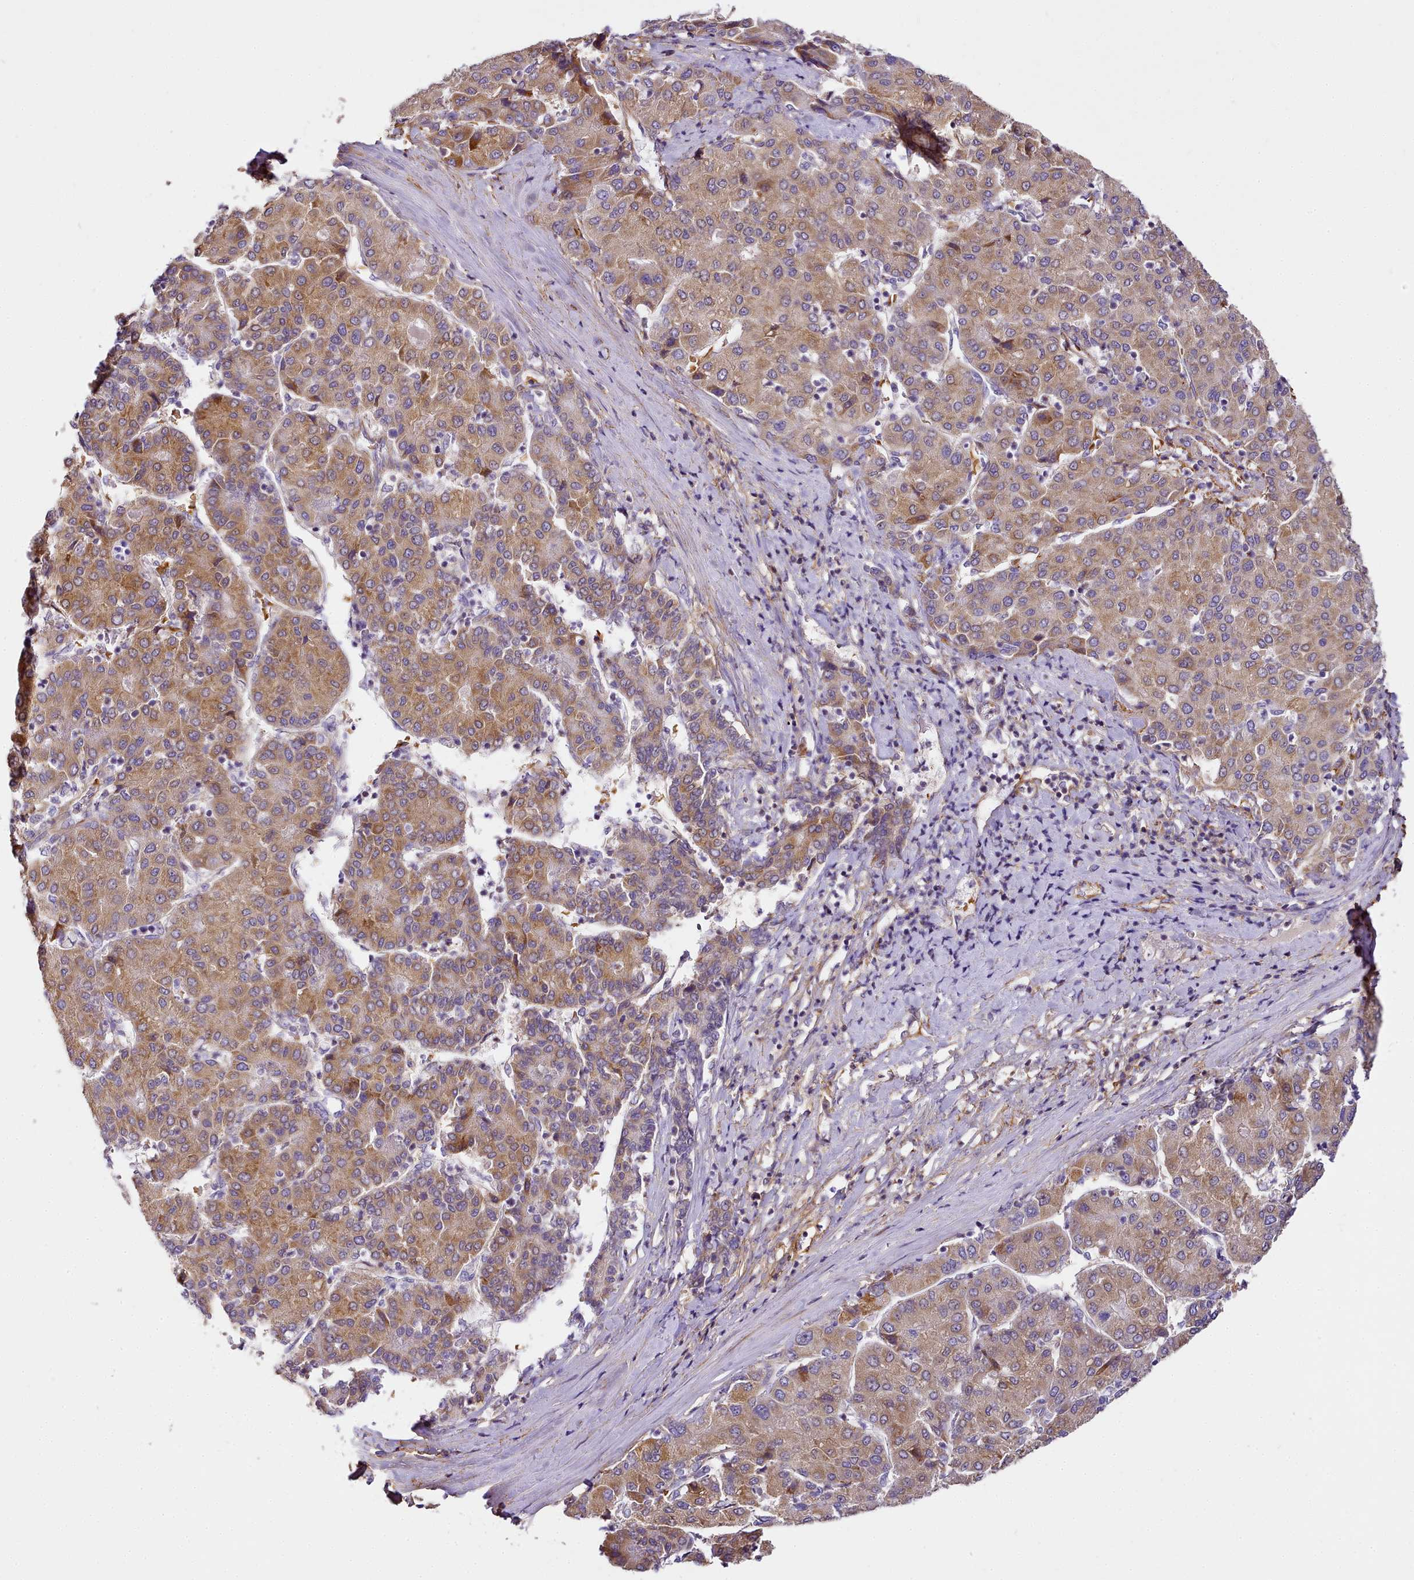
{"staining": {"intensity": "moderate", "quantity": ">75%", "location": "cytoplasmic/membranous"}, "tissue": "liver cancer", "cell_type": "Tumor cells", "image_type": "cancer", "snomed": [{"axis": "morphology", "description": "Carcinoma, Hepatocellular, NOS"}, {"axis": "topography", "description": "Liver"}], "caption": "Tumor cells reveal medium levels of moderate cytoplasmic/membranous positivity in approximately >75% of cells in liver cancer.", "gene": "NBPF1", "patient": {"sex": "male", "age": 65}}